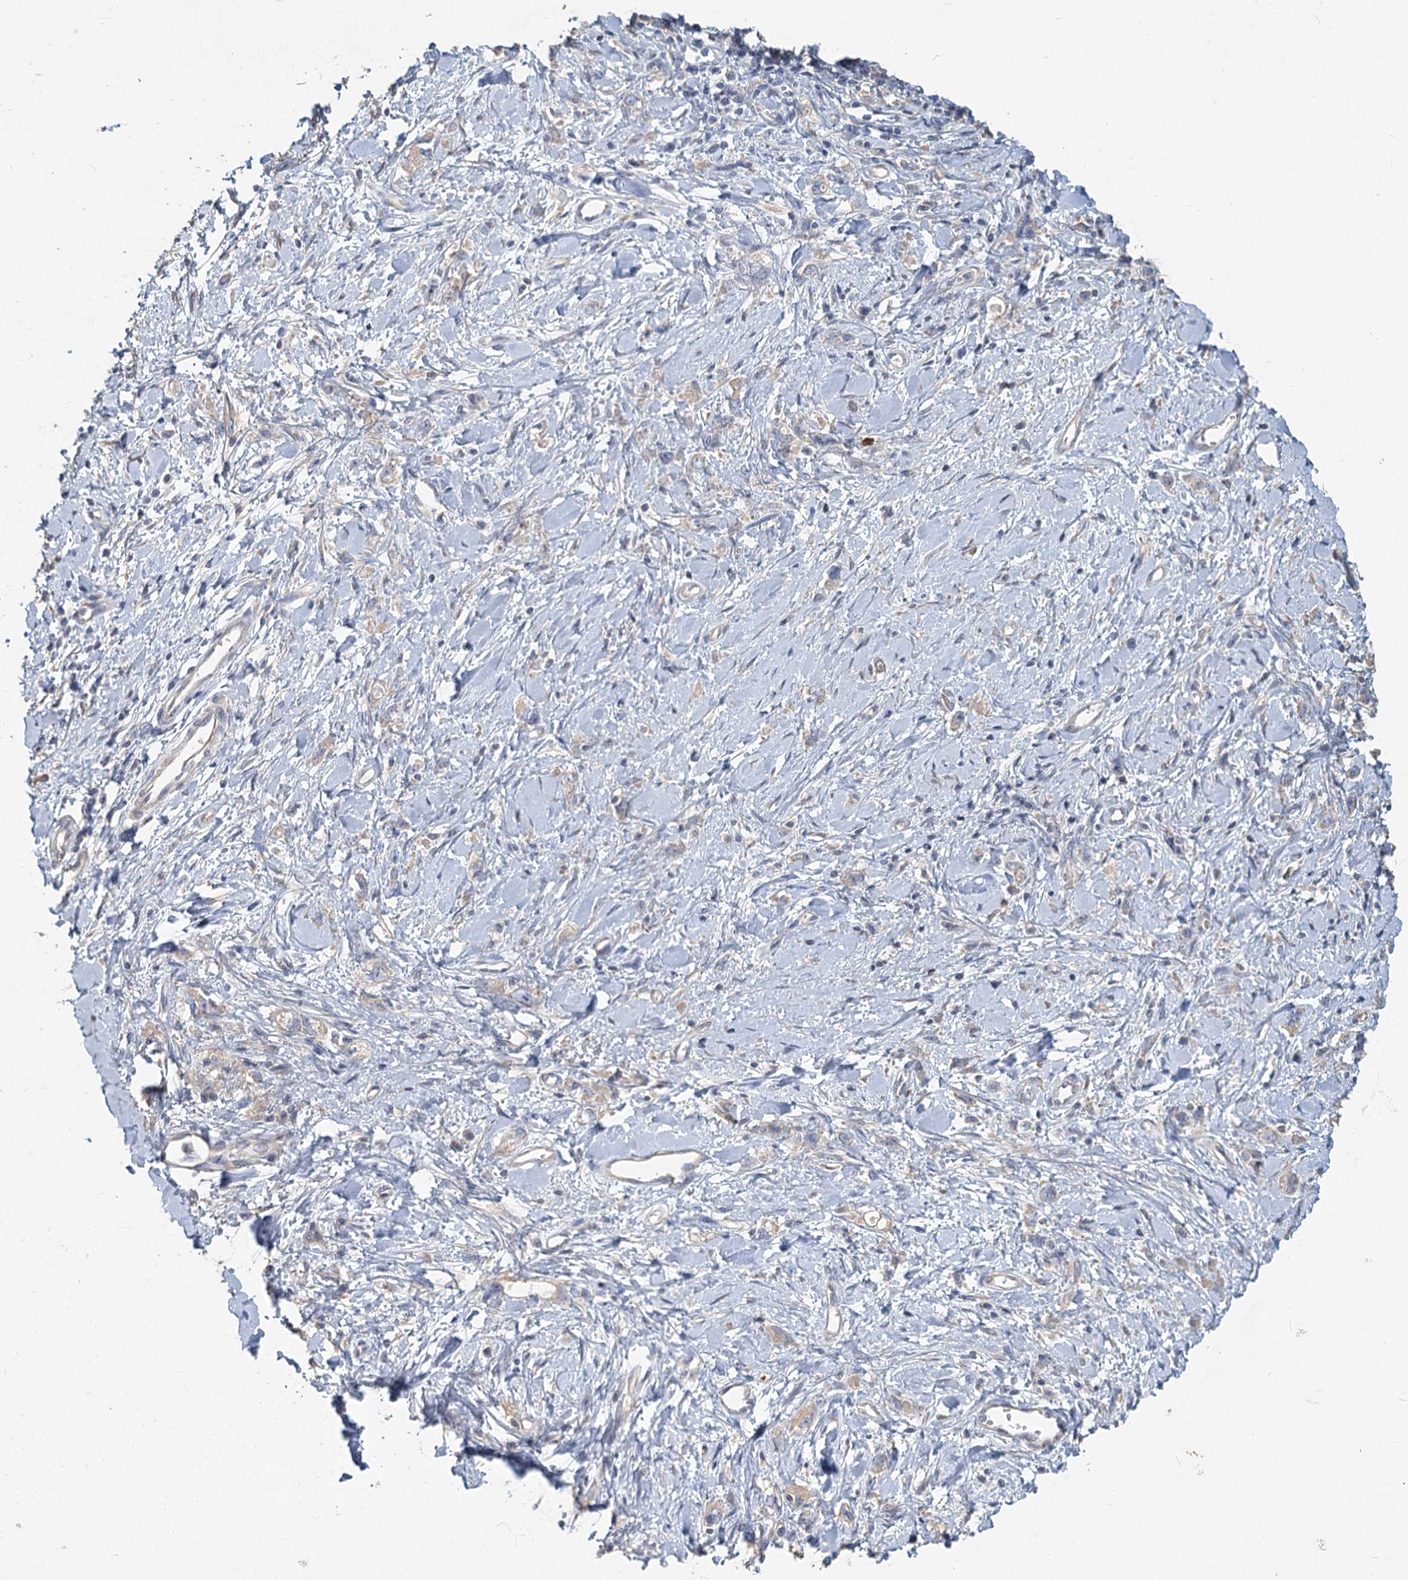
{"staining": {"intensity": "weak", "quantity": "<25%", "location": "cytoplasmic/membranous"}, "tissue": "stomach cancer", "cell_type": "Tumor cells", "image_type": "cancer", "snomed": [{"axis": "morphology", "description": "Adenocarcinoma, NOS"}, {"axis": "topography", "description": "Stomach"}], "caption": "DAB immunohistochemical staining of adenocarcinoma (stomach) reveals no significant positivity in tumor cells.", "gene": "HES2", "patient": {"sex": "female", "age": 76}}